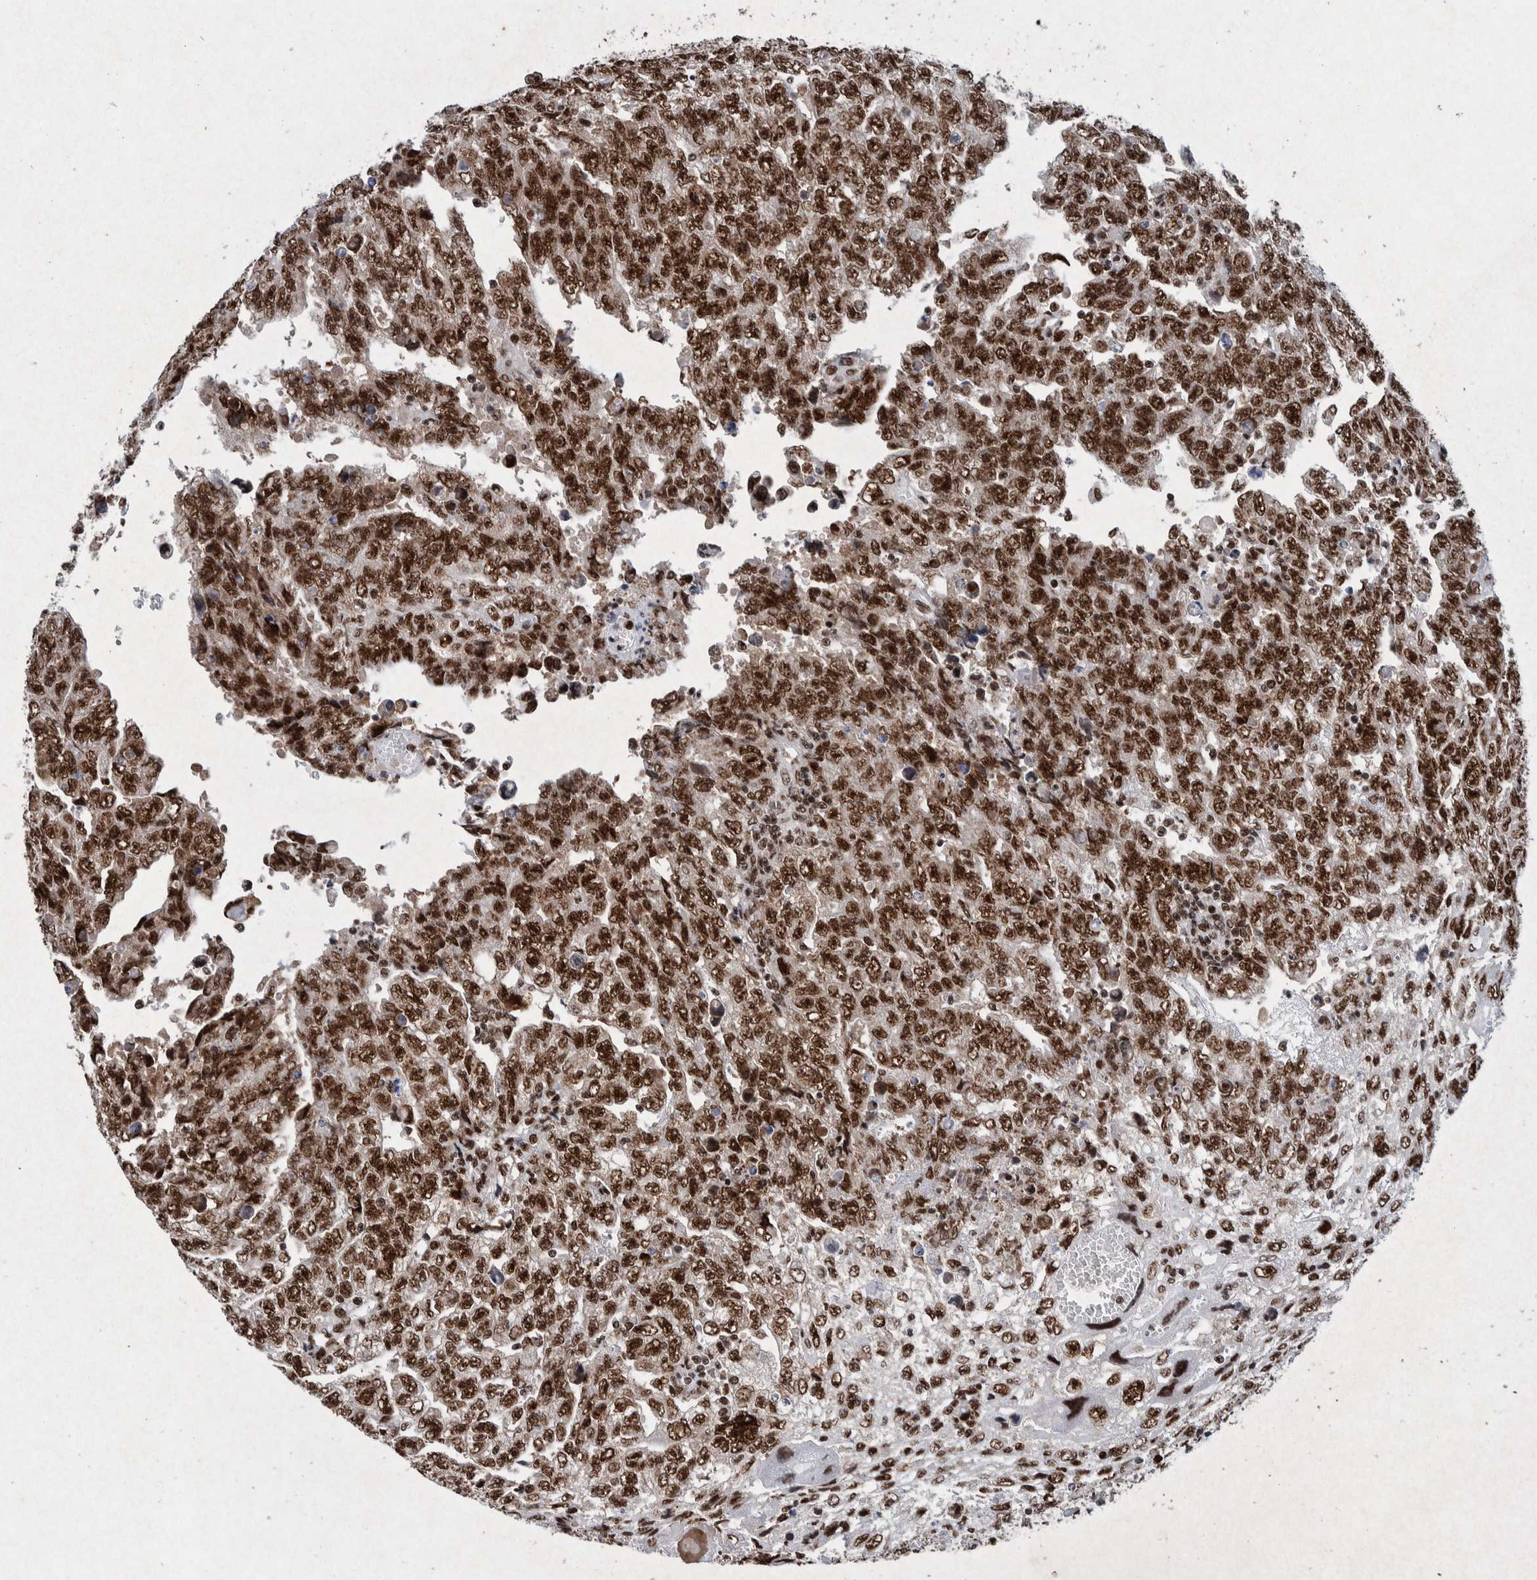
{"staining": {"intensity": "strong", "quantity": ">75%", "location": "nuclear"}, "tissue": "testis cancer", "cell_type": "Tumor cells", "image_type": "cancer", "snomed": [{"axis": "morphology", "description": "Carcinoma, Embryonal, NOS"}, {"axis": "topography", "description": "Testis"}], "caption": "Protein analysis of testis cancer (embryonal carcinoma) tissue demonstrates strong nuclear staining in approximately >75% of tumor cells.", "gene": "TAF10", "patient": {"sex": "male", "age": 28}}